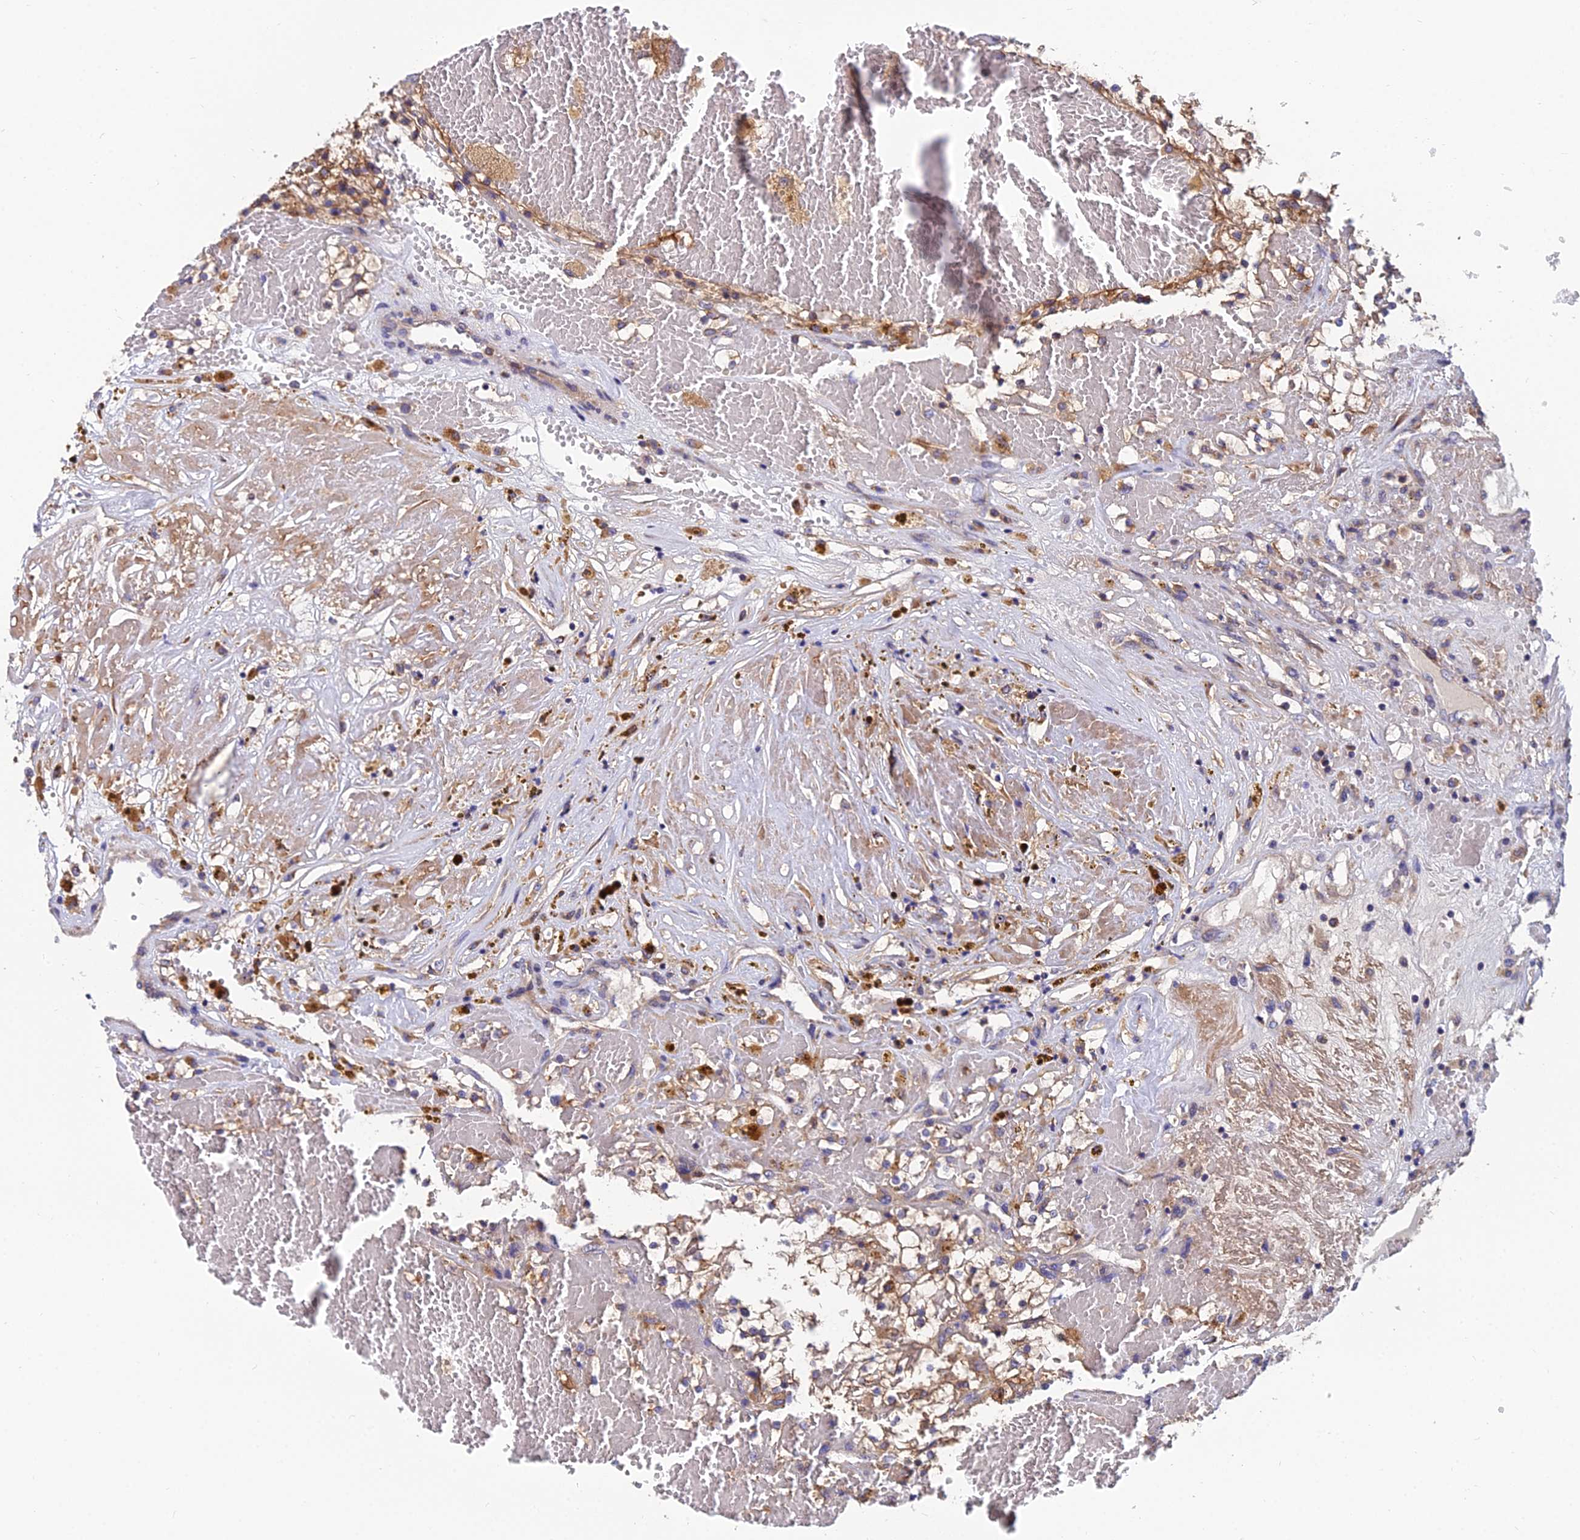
{"staining": {"intensity": "moderate", "quantity": "25%-75%", "location": "cytoplasmic/membranous"}, "tissue": "renal cancer", "cell_type": "Tumor cells", "image_type": "cancer", "snomed": [{"axis": "morphology", "description": "Normal tissue, NOS"}, {"axis": "morphology", "description": "Adenocarcinoma, NOS"}, {"axis": "topography", "description": "Kidney"}], "caption": "Protein expression analysis of renal cancer (adenocarcinoma) reveals moderate cytoplasmic/membranous positivity in about 25%-75% of tumor cells.", "gene": "UMAD1", "patient": {"sex": "male", "age": 68}}